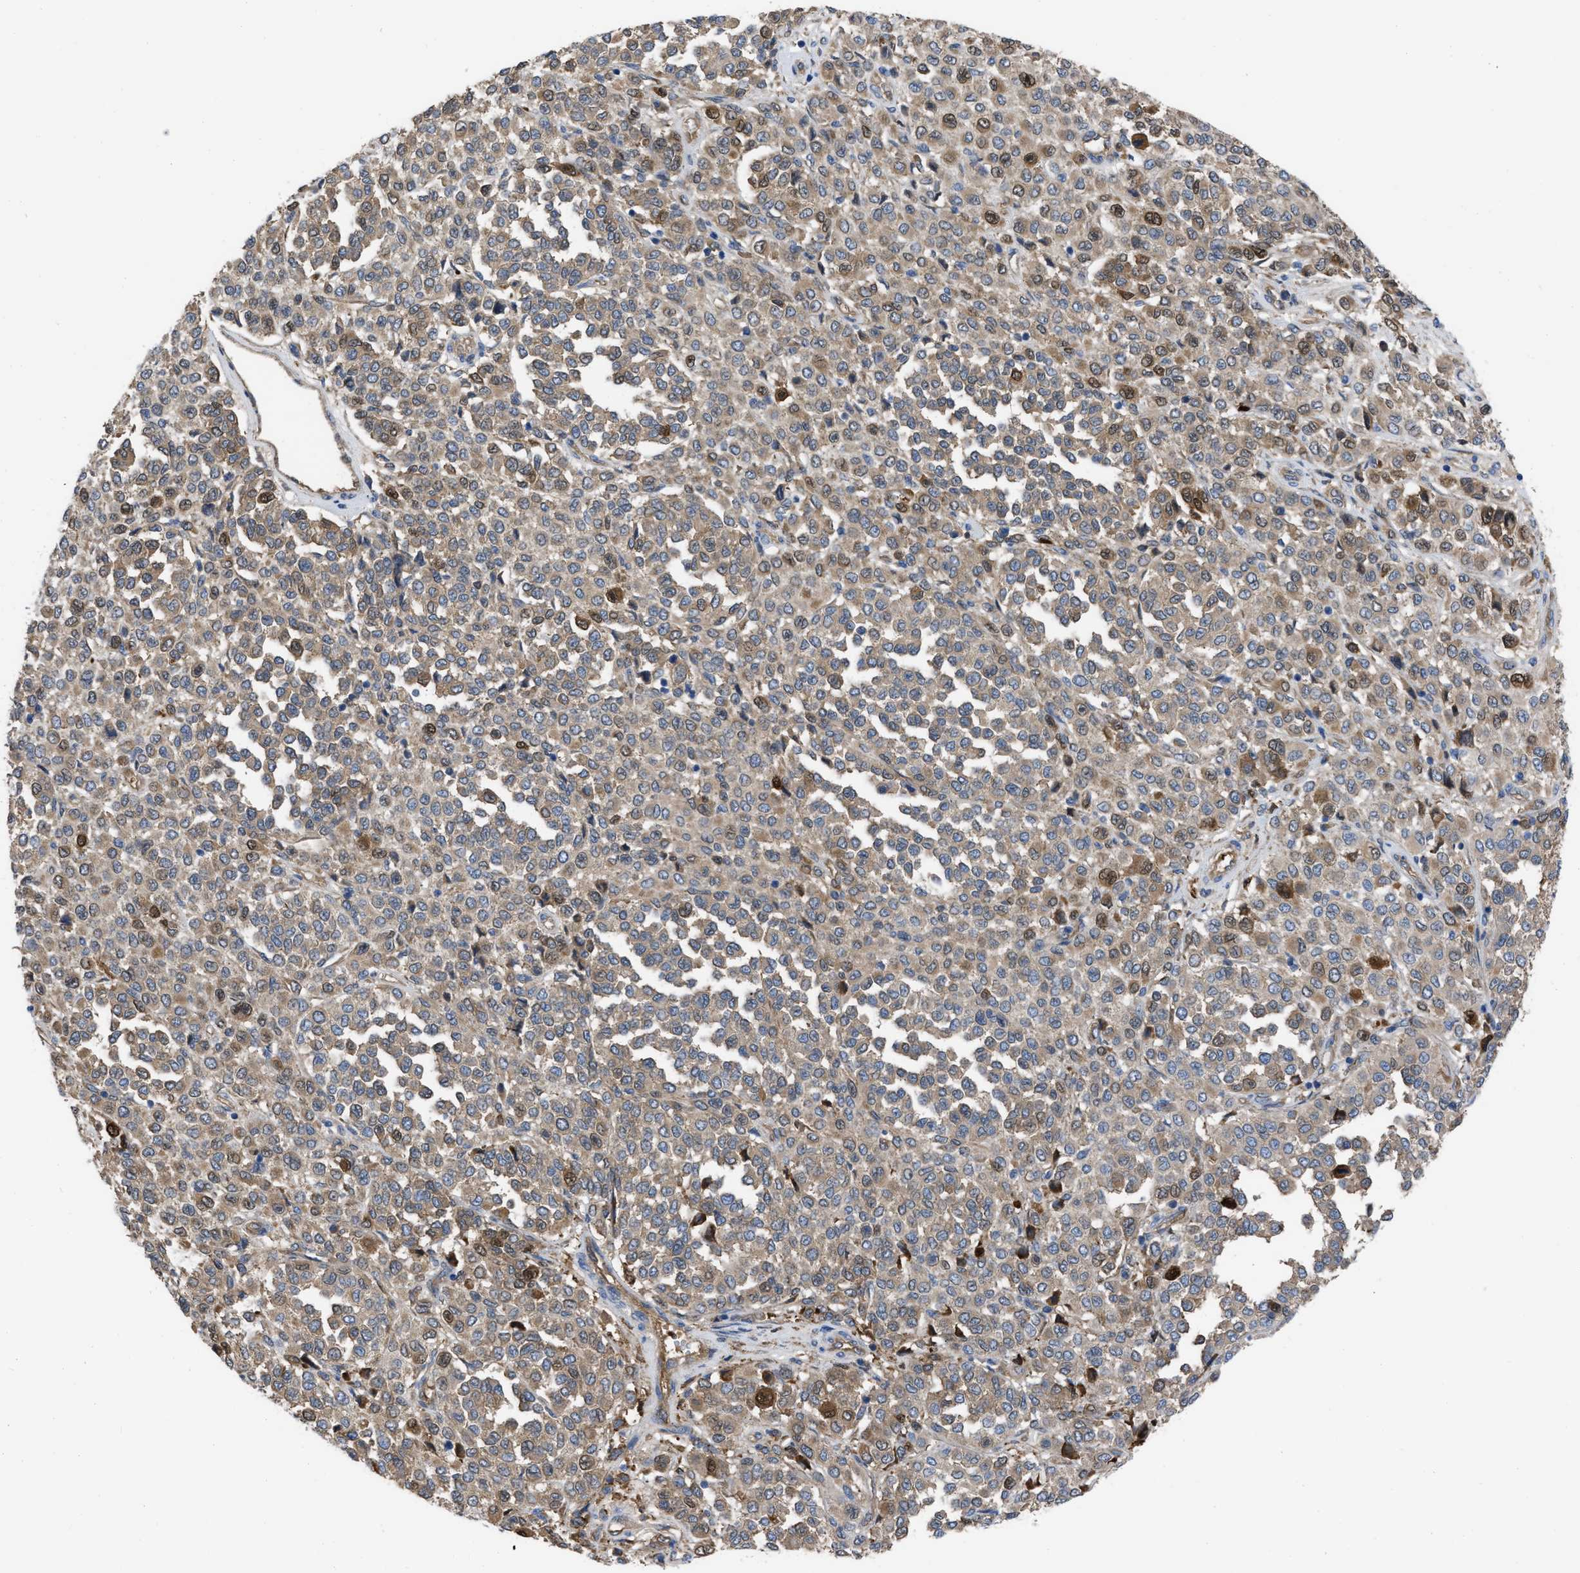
{"staining": {"intensity": "weak", "quantity": ">75%", "location": "cytoplasmic/membranous"}, "tissue": "melanoma", "cell_type": "Tumor cells", "image_type": "cancer", "snomed": [{"axis": "morphology", "description": "Malignant melanoma, Metastatic site"}, {"axis": "topography", "description": "Pancreas"}], "caption": "Melanoma stained with a protein marker shows weak staining in tumor cells.", "gene": "TRIOBP", "patient": {"sex": "female", "age": 30}}